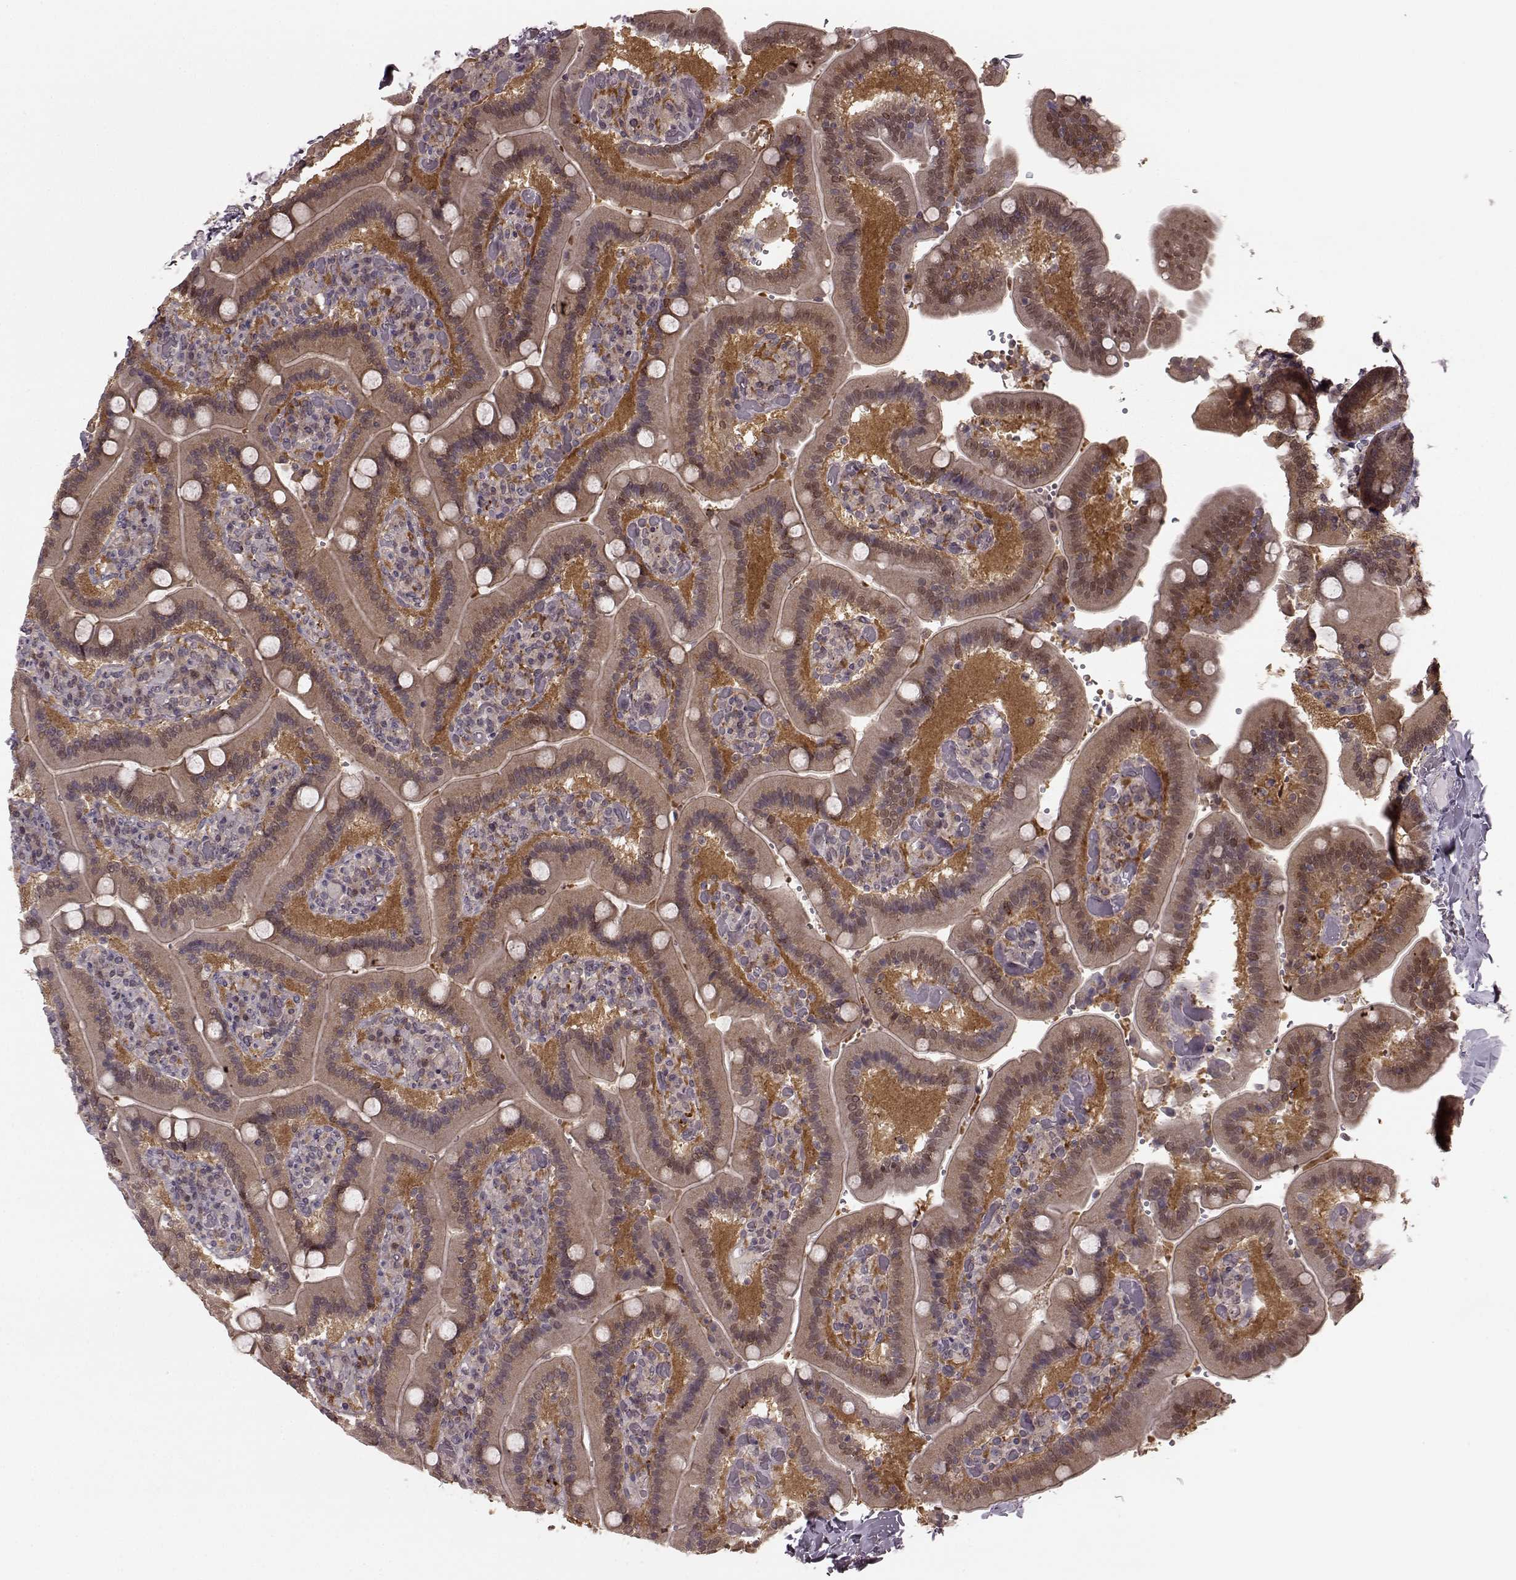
{"staining": {"intensity": "weak", "quantity": ">75%", "location": "cytoplasmic/membranous"}, "tissue": "duodenum", "cell_type": "Glandular cells", "image_type": "normal", "snomed": [{"axis": "morphology", "description": "Normal tissue, NOS"}, {"axis": "topography", "description": "Duodenum"}], "caption": "IHC of unremarkable duodenum demonstrates low levels of weak cytoplasmic/membranous staining in about >75% of glandular cells.", "gene": "GSS", "patient": {"sex": "female", "age": 62}}